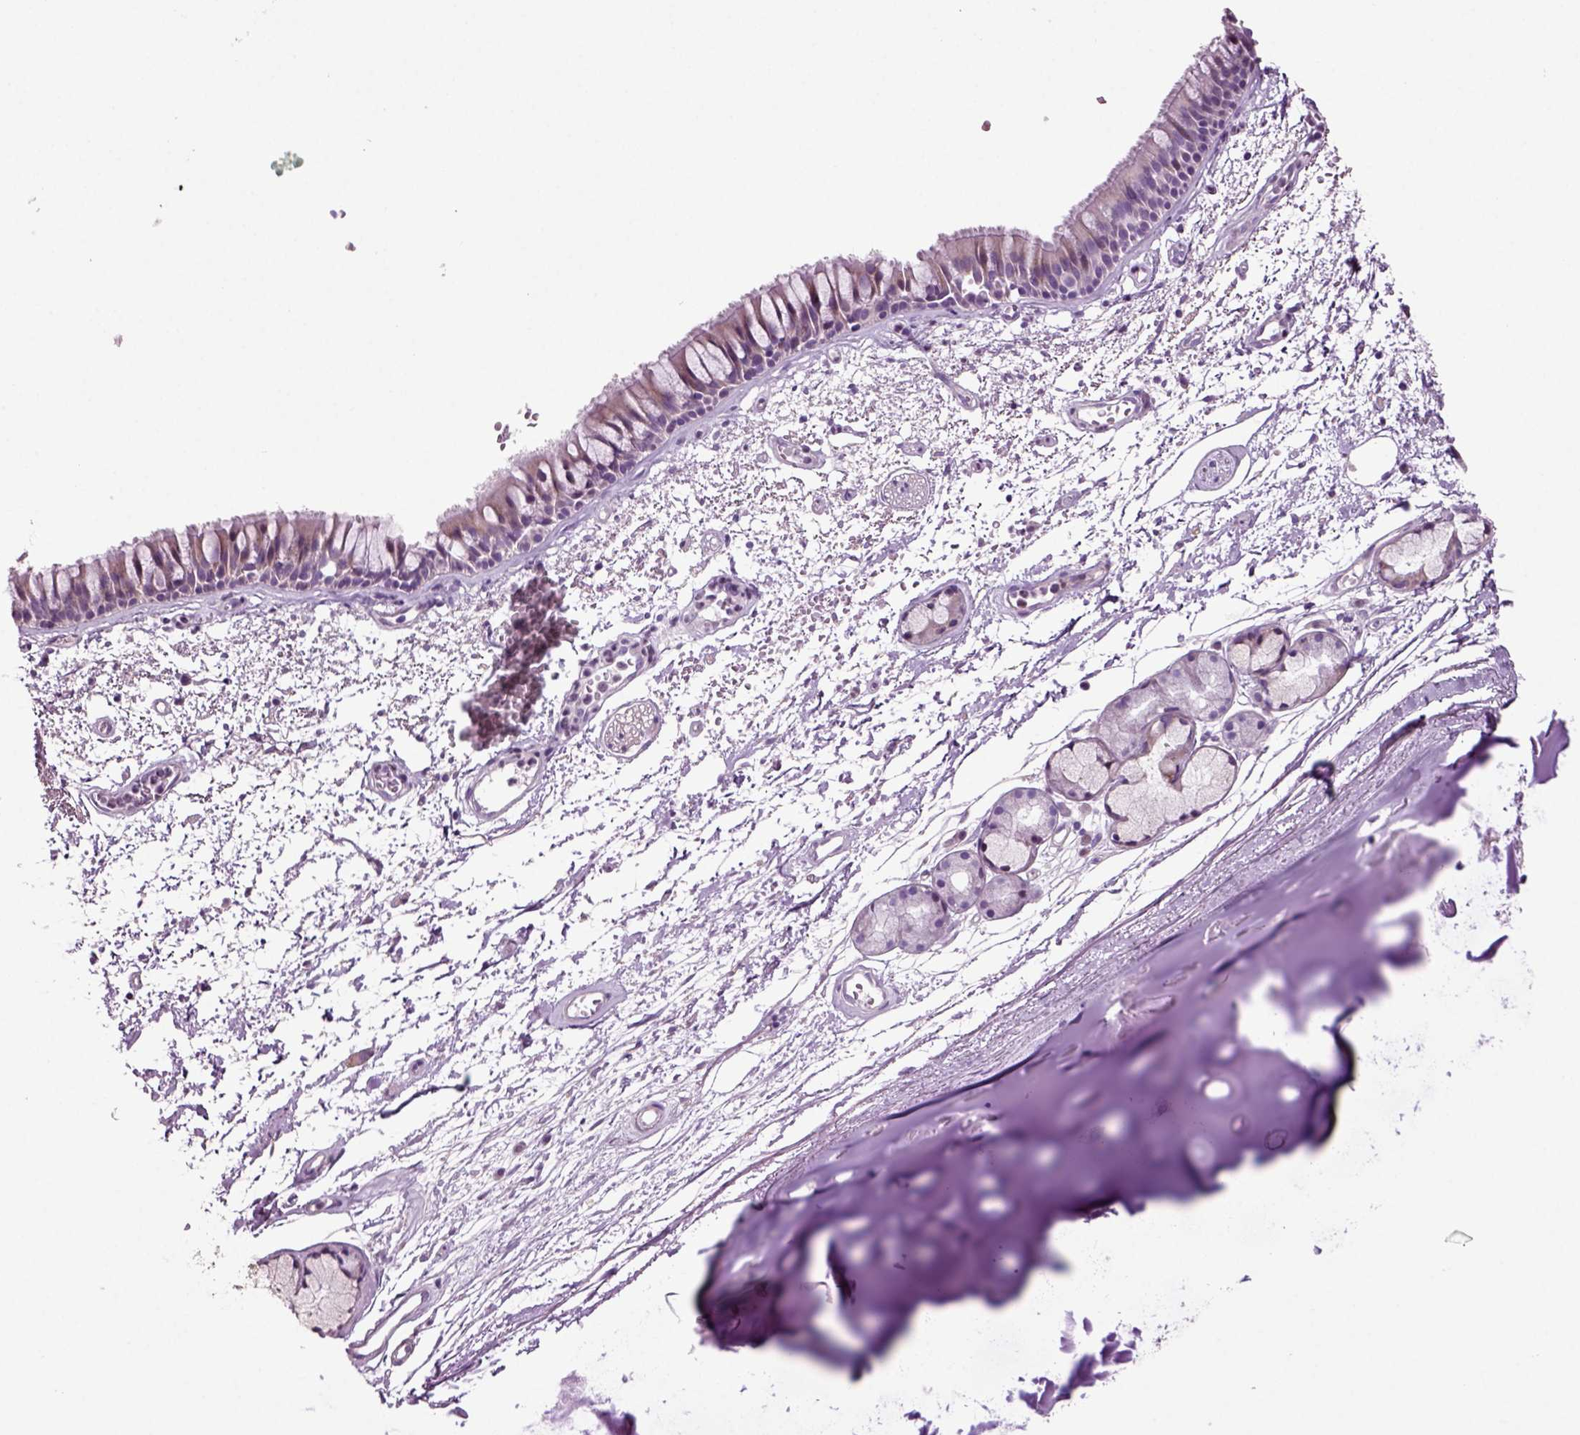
{"staining": {"intensity": "weak", "quantity": "<25%", "location": "cytoplasmic/membranous"}, "tissue": "bronchus", "cell_type": "Respiratory epithelial cells", "image_type": "normal", "snomed": [{"axis": "morphology", "description": "Normal tissue, NOS"}, {"axis": "topography", "description": "Cartilage tissue"}, {"axis": "topography", "description": "Bronchus"}], "caption": "Histopathology image shows no significant protein staining in respiratory epithelial cells of unremarkable bronchus. (IHC, brightfield microscopy, high magnification).", "gene": "ARID3A", "patient": {"sex": "male", "age": 66}}